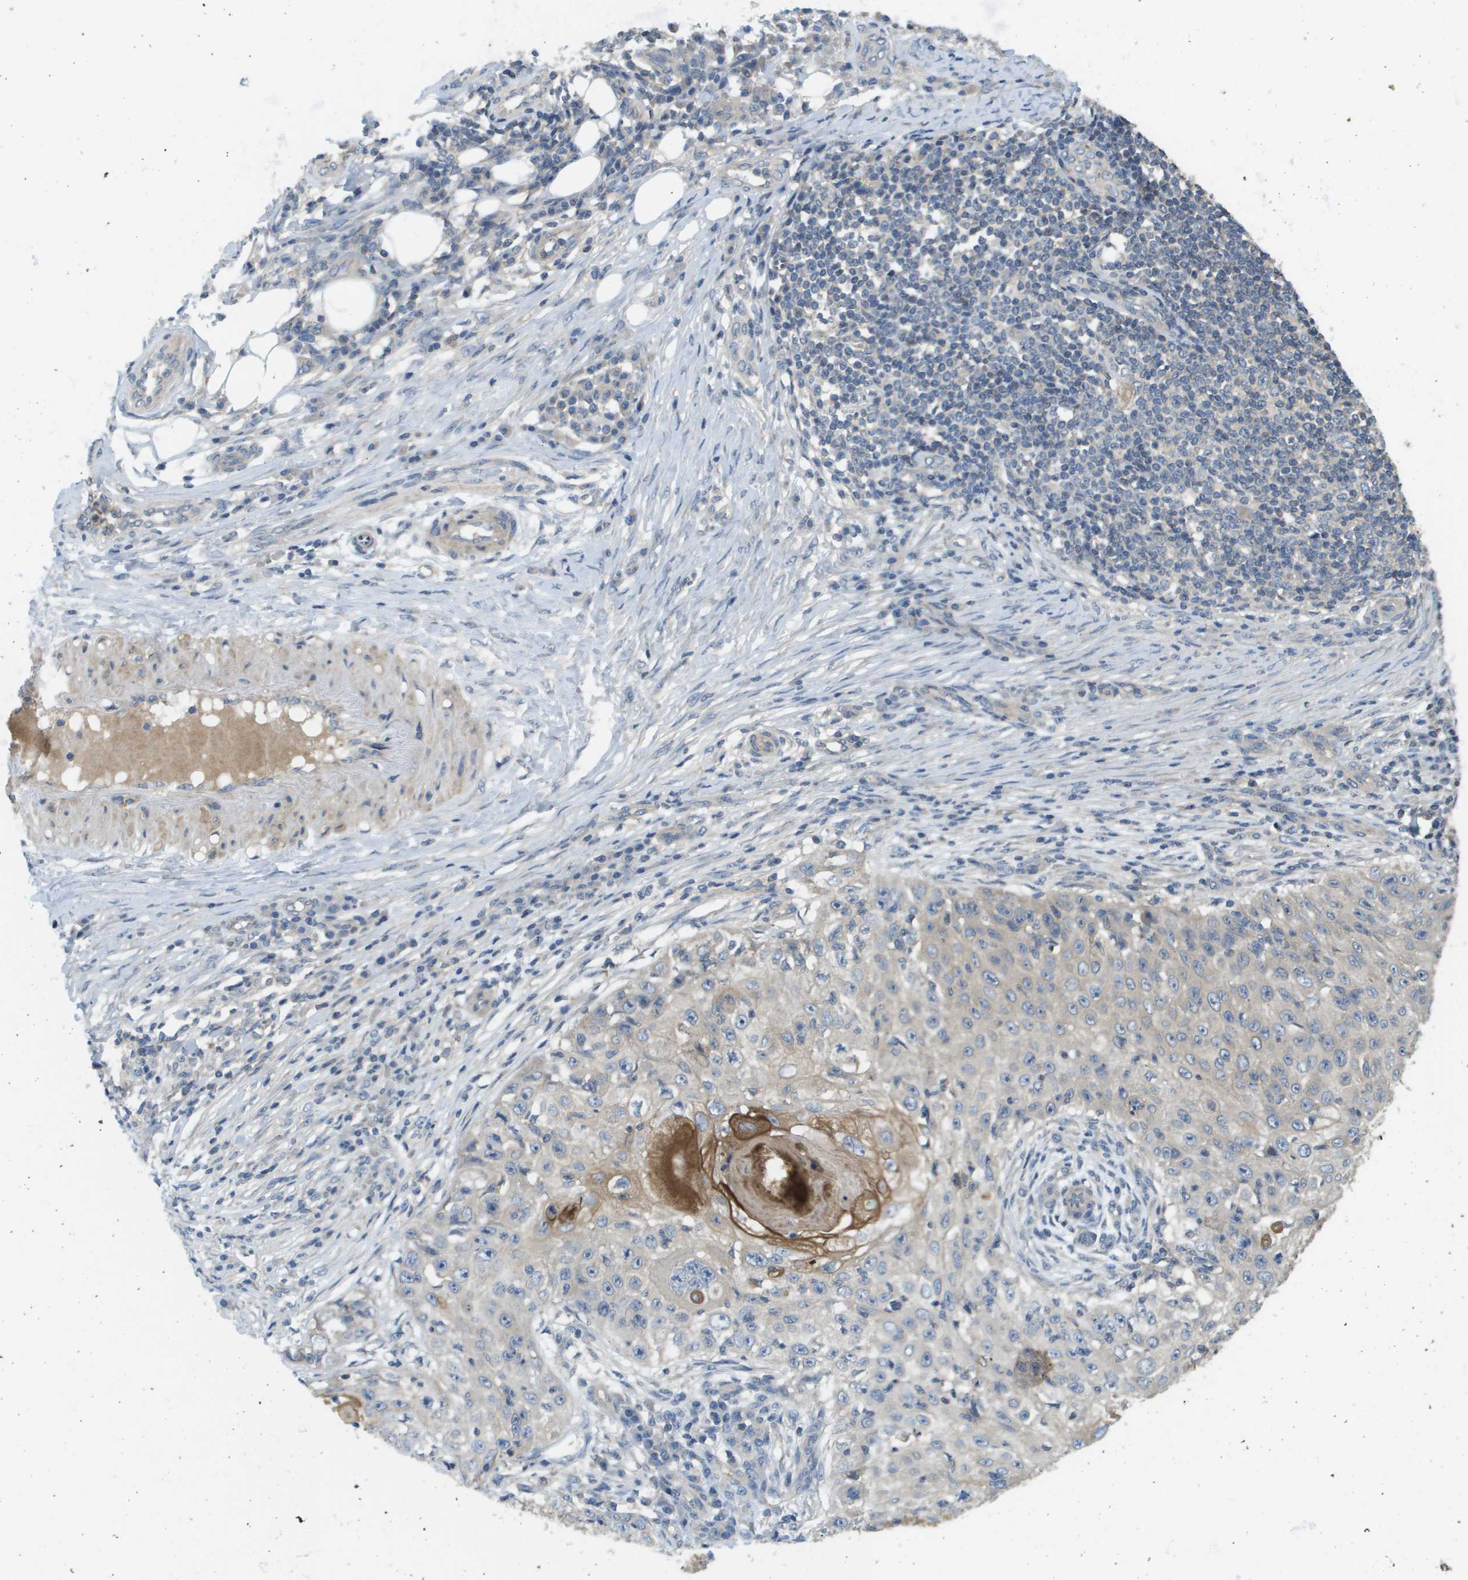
{"staining": {"intensity": "weak", "quantity": "<25%", "location": "cytoplasmic/membranous"}, "tissue": "skin cancer", "cell_type": "Tumor cells", "image_type": "cancer", "snomed": [{"axis": "morphology", "description": "Squamous cell carcinoma, NOS"}, {"axis": "topography", "description": "Skin"}], "caption": "Tumor cells are negative for brown protein staining in skin cancer (squamous cell carcinoma).", "gene": "KRT23", "patient": {"sex": "male", "age": 86}}